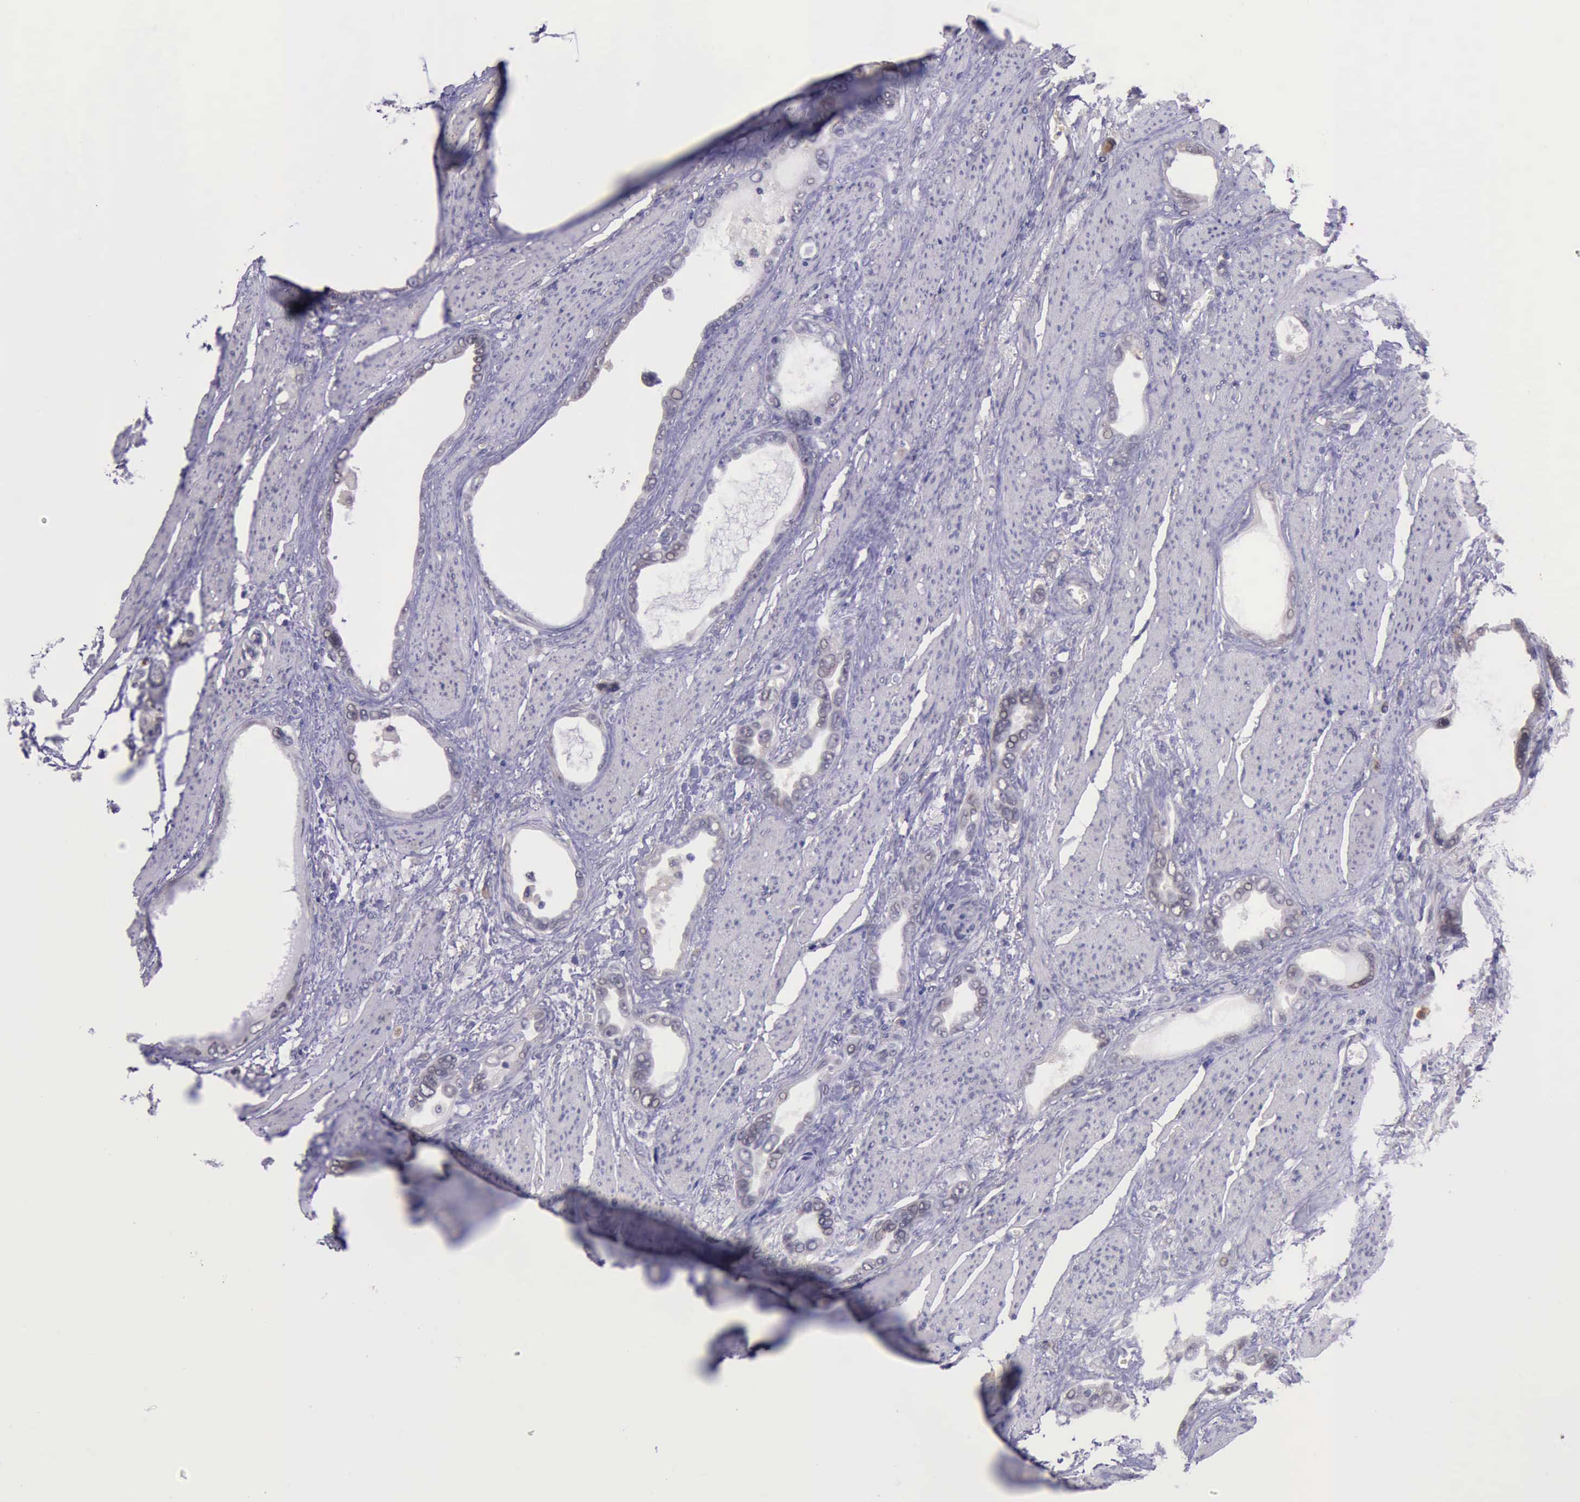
{"staining": {"intensity": "weak", "quantity": ">75%", "location": "cytoplasmic/membranous"}, "tissue": "stomach cancer", "cell_type": "Tumor cells", "image_type": "cancer", "snomed": [{"axis": "morphology", "description": "Adenocarcinoma, NOS"}, {"axis": "topography", "description": "Stomach"}], "caption": "The image shows staining of stomach cancer, revealing weak cytoplasmic/membranous protein positivity (brown color) within tumor cells.", "gene": "PLEK2", "patient": {"sex": "male", "age": 78}}